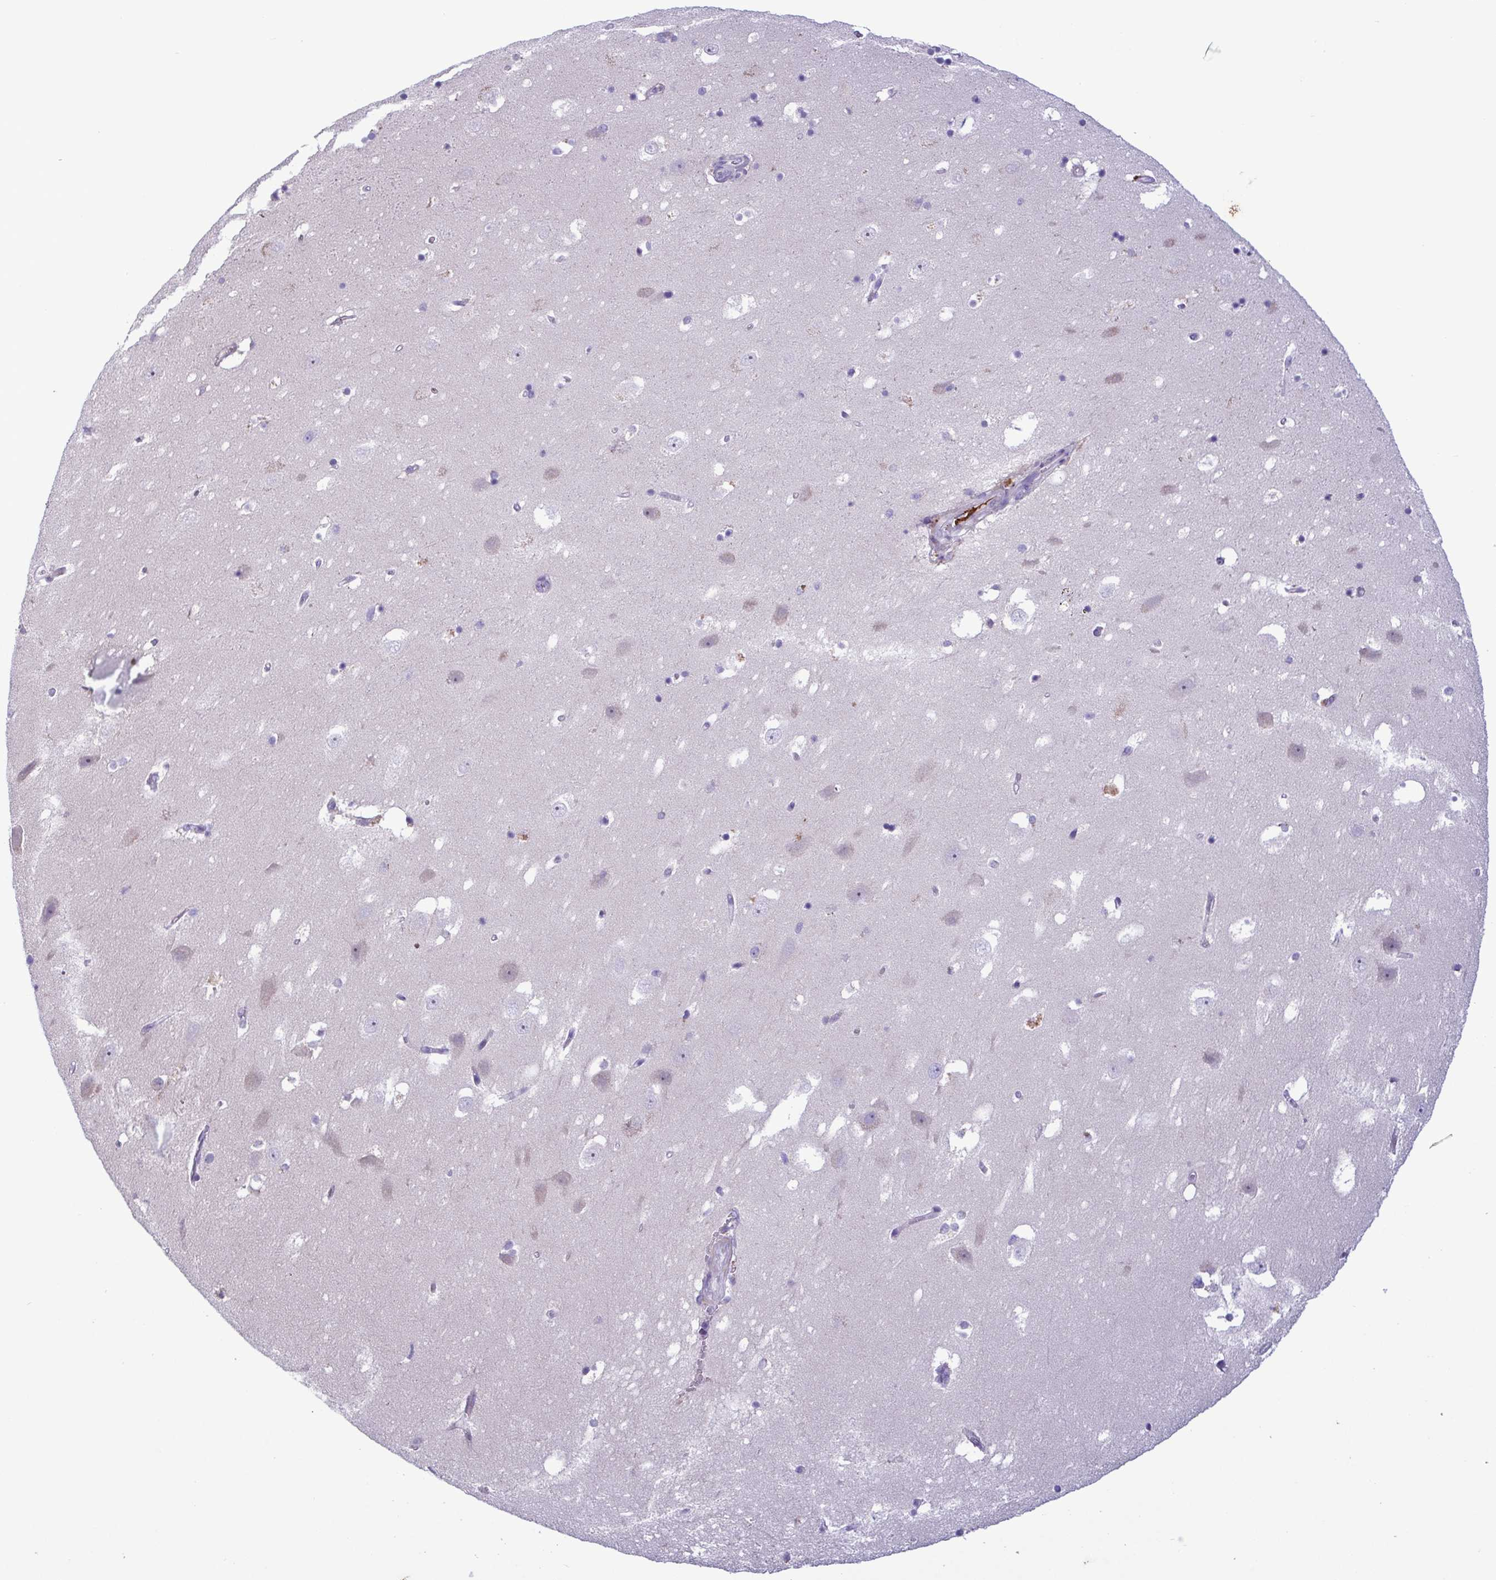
{"staining": {"intensity": "negative", "quantity": "none", "location": "none"}, "tissue": "hippocampus", "cell_type": "Glial cells", "image_type": "normal", "snomed": [{"axis": "morphology", "description": "Normal tissue, NOS"}, {"axis": "topography", "description": "Hippocampus"}], "caption": "A photomicrograph of hippocampus stained for a protein shows no brown staining in glial cells.", "gene": "F13B", "patient": {"sex": "male", "age": 58}}